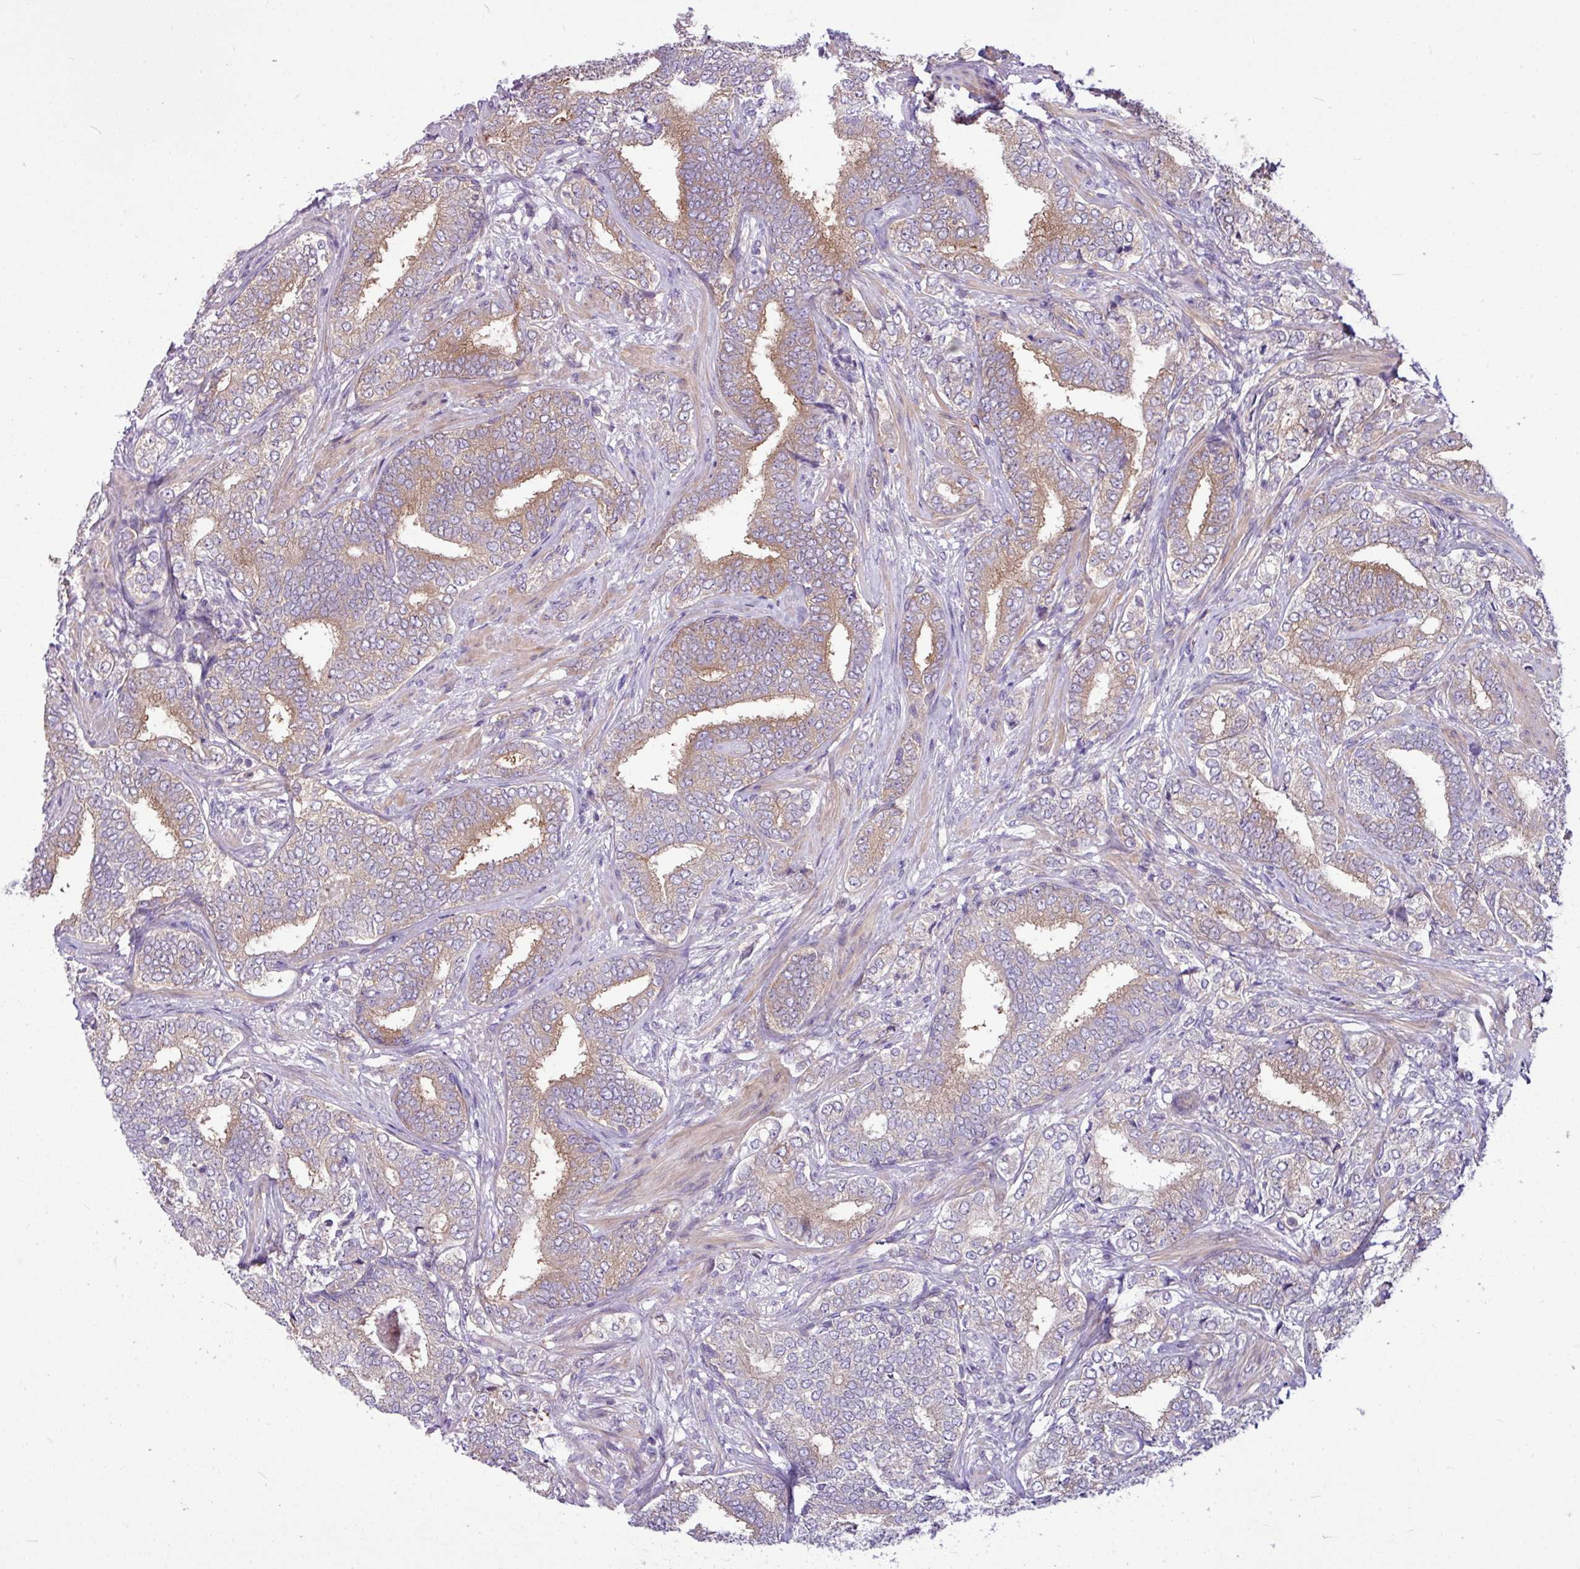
{"staining": {"intensity": "weak", "quantity": "25%-75%", "location": "cytoplasmic/membranous"}, "tissue": "prostate cancer", "cell_type": "Tumor cells", "image_type": "cancer", "snomed": [{"axis": "morphology", "description": "Adenocarcinoma, High grade"}, {"axis": "topography", "description": "Prostate"}], "caption": "High-magnification brightfield microscopy of prostate cancer stained with DAB (3,3'-diaminobenzidine) (brown) and counterstained with hematoxylin (blue). tumor cells exhibit weak cytoplasmic/membranous staining is appreciated in approximately25%-75% of cells. The staining is performed using DAB (3,3'-diaminobenzidine) brown chromogen to label protein expression. The nuclei are counter-stained blue using hematoxylin.", "gene": "MROH2A", "patient": {"sex": "male", "age": 72}}